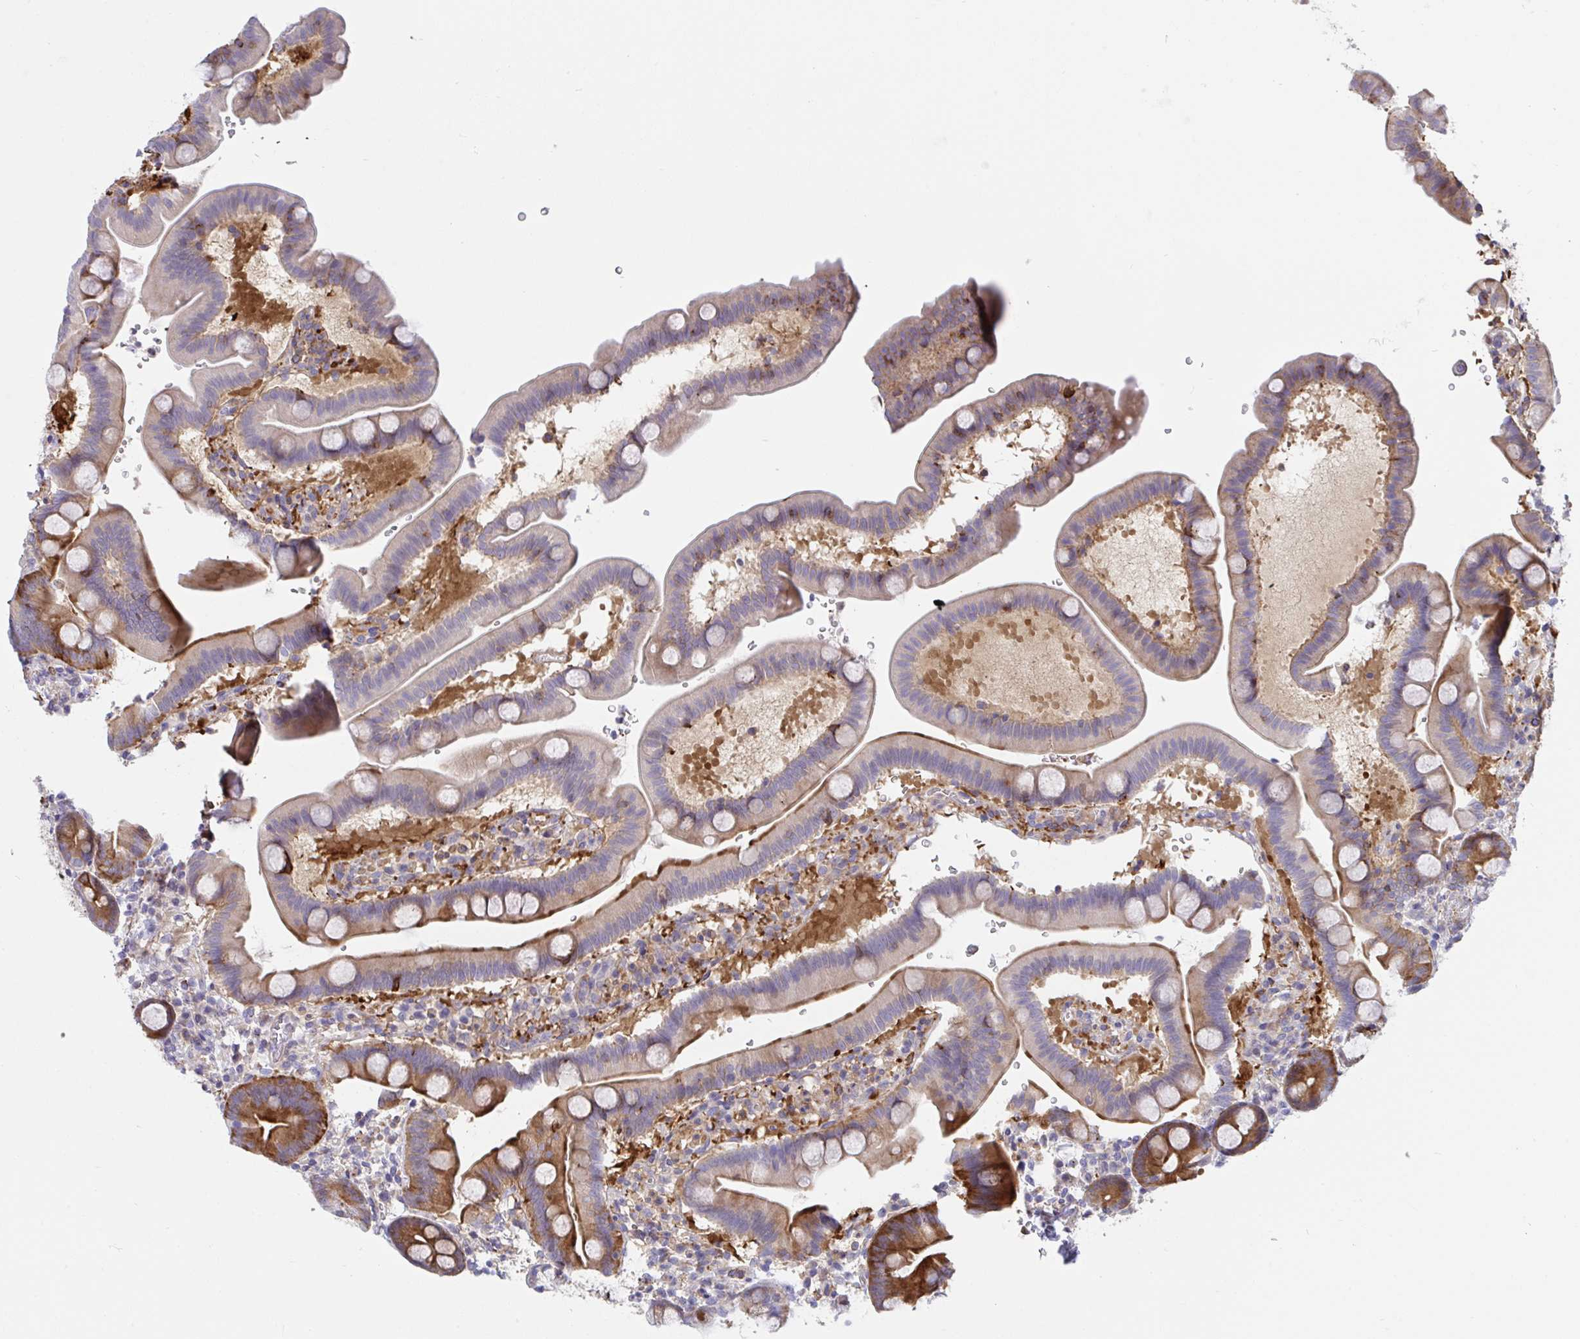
{"staining": {"intensity": "strong", "quantity": "25%-75%", "location": "cytoplasmic/membranous"}, "tissue": "duodenum", "cell_type": "Glandular cells", "image_type": "normal", "snomed": [{"axis": "morphology", "description": "Normal tissue, NOS"}, {"axis": "topography", "description": "Duodenum"}], "caption": "Glandular cells show high levels of strong cytoplasmic/membranous staining in approximately 25%-75% of cells in unremarkable human duodenum. (Stains: DAB in brown, nuclei in blue, Microscopy: brightfield microscopy at high magnification).", "gene": "PPIH", "patient": {"sex": "male", "age": 59}}